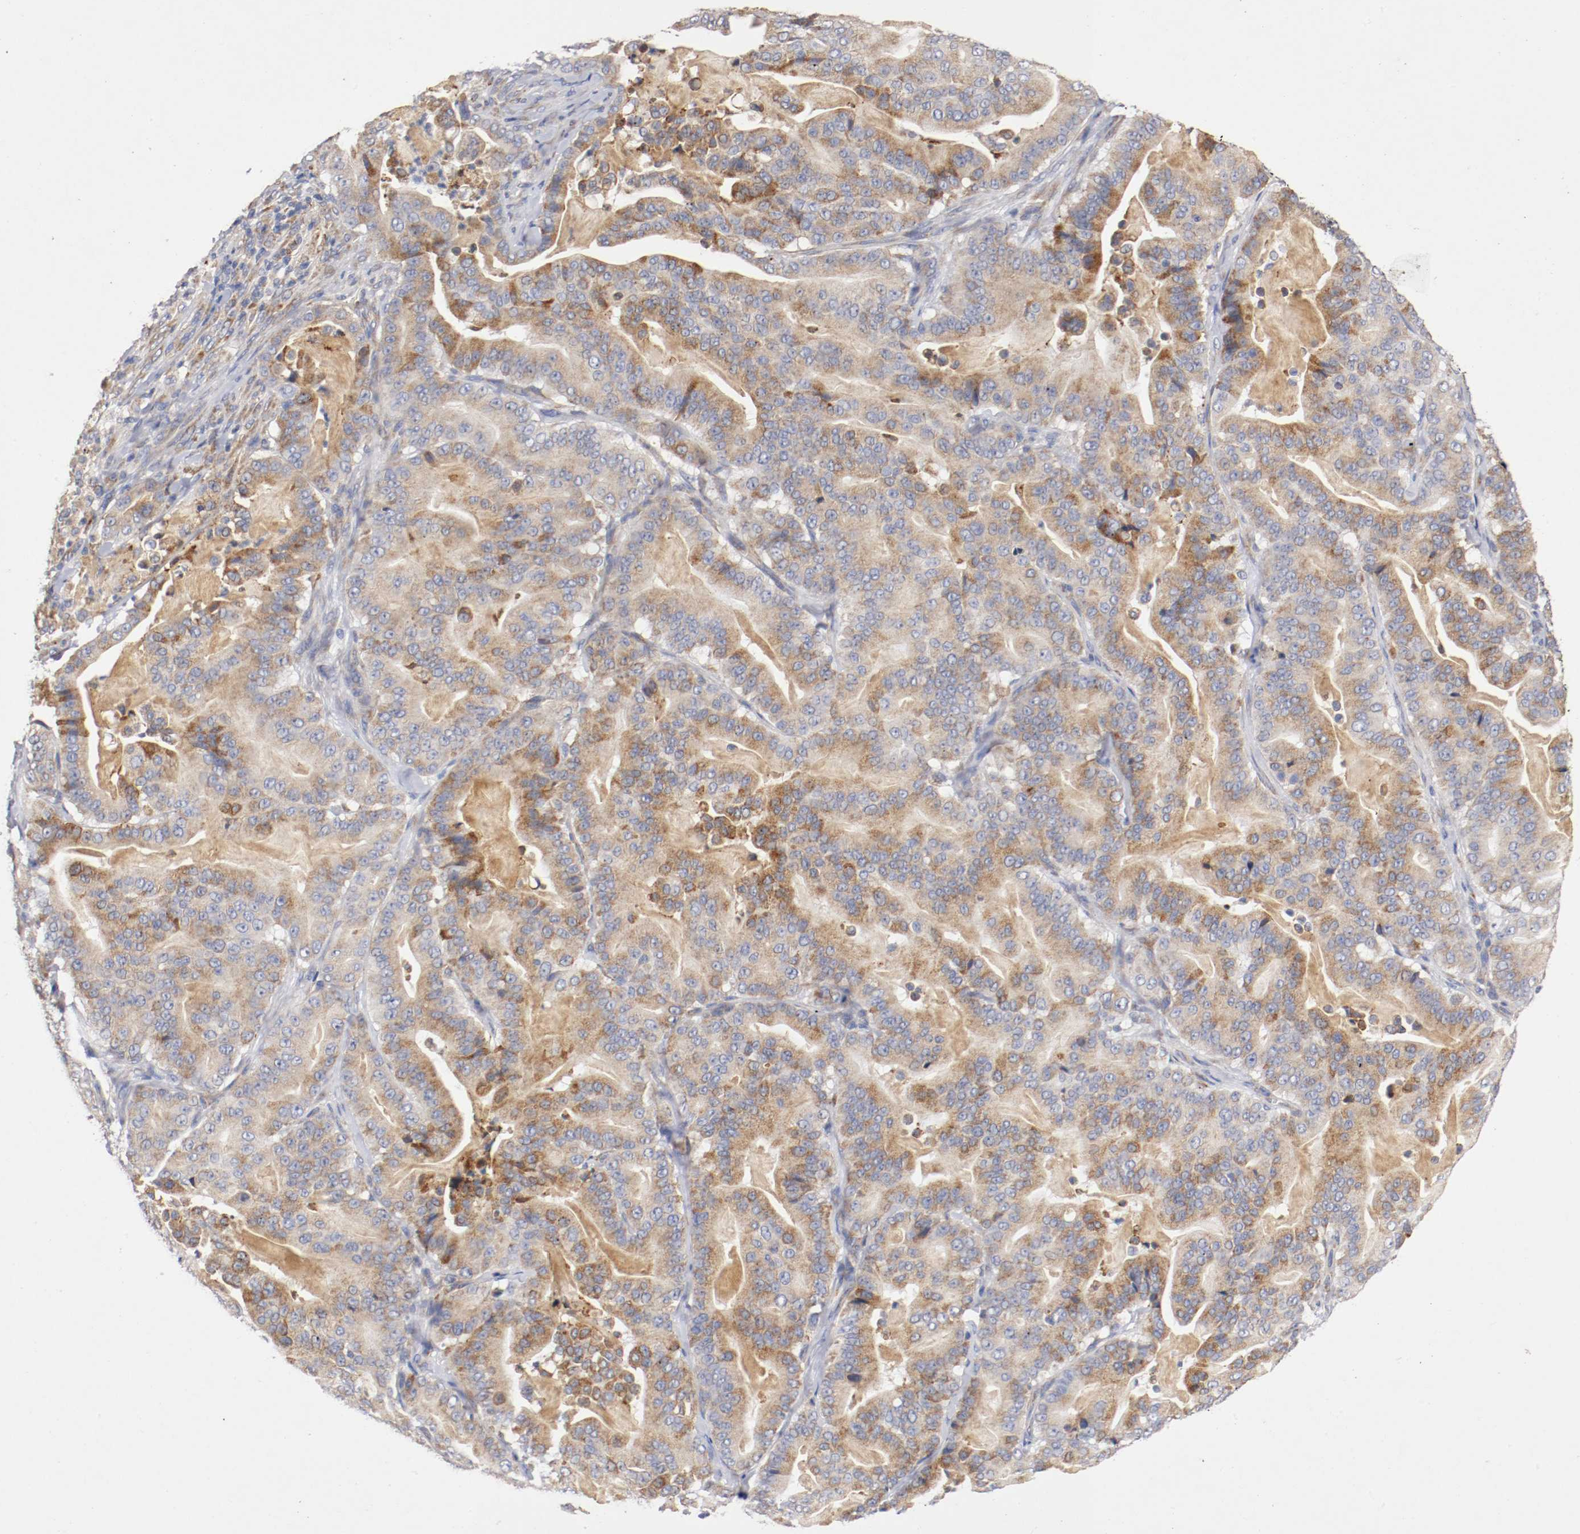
{"staining": {"intensity": "moderate", "quantity": ">75%", "location": "cytoplasmic/membranous"}, "tissue": "pancreatic cancer", "cell_type": "Tumor cells", "image_type": "cancer", "snomed": [{"axis": "morphology", "description": "Adenocarcinoma, NOS"}, {"axis": "topography", "description": "Pancreas"}], "caption": "Immunohistochemical staining of pancreatic cancer (adenocarcinoma) displays moderate cytoplasmic/membranous protein positivity in approximately >75% of tumor cells.", "gene": "TRAF2", "patient": {"sex": "male", "age": 63}}